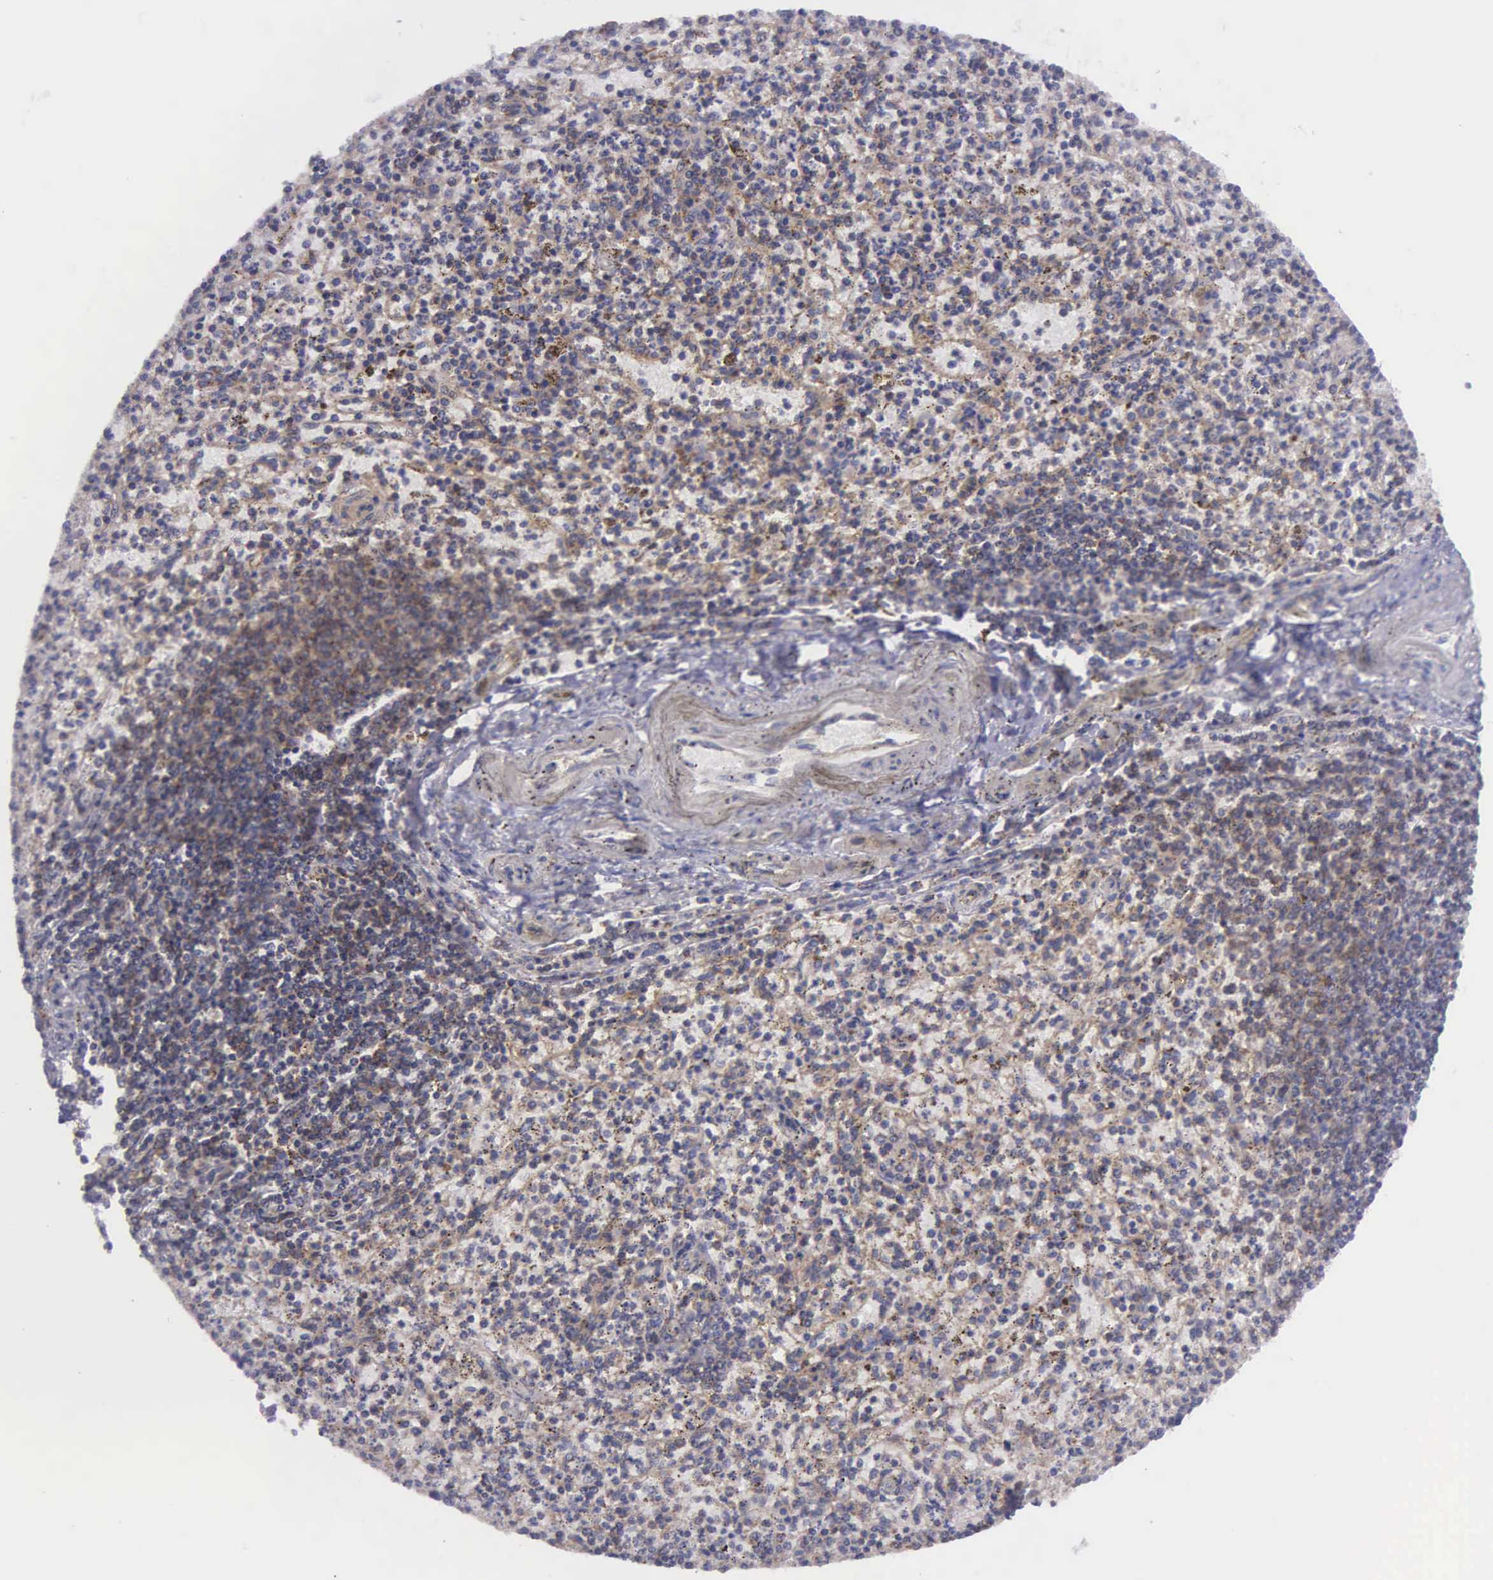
{"staining": {"intensity": "weak", "quantity": "25%-75%", "location": "cytoplasmic/membranous,nuclear"}, "tissue": "spleen", "cell_type": "Cells in red pulp", "image_type": "normal", "snomed": [{"axis": "morphology", "description": "Normal tissue, NOS"}, {"axis": "topography", "description": "Spleen"}], "caption": "Approximately 25%-75% of cells in red pulp in unremarkable spleen demonstrate weak cytoplasmic/membranous,nuclear protein expression as visualized by brown immunohistochemical staining.", "gene": "MICAL3", "patient": {"sex": "male", "age": 72}}